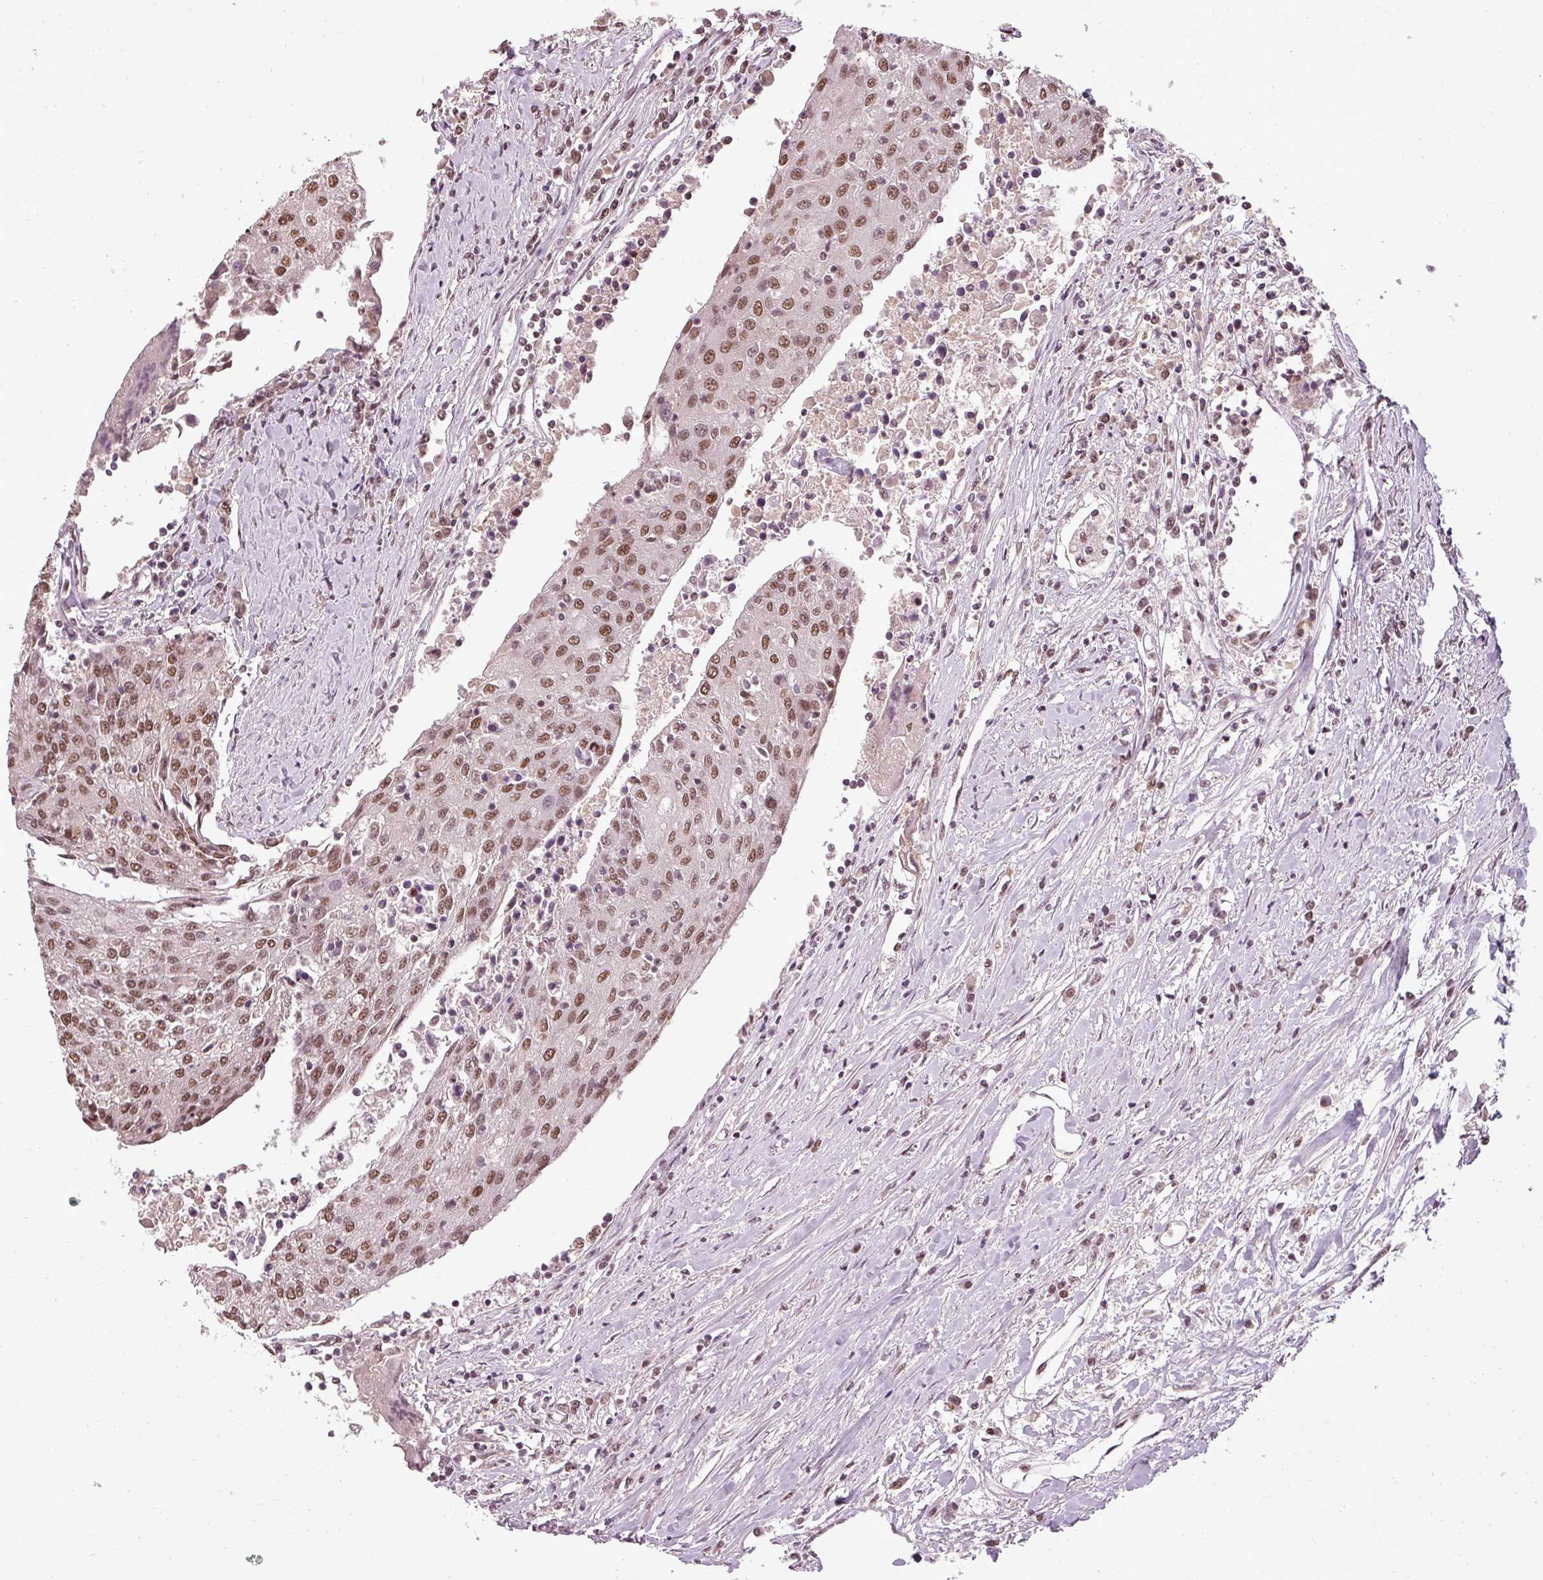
{"staining": {"intensity": "moderate", "quantity": ">75%", "location": "nuclear"}, "tissue": "urothelial cancer", "cell_type": "Tumor cells", "image_type": "cancer", "snomed": [{"axis": "morphology", "description": "Urothelial carcinoma, High grade"}, {"axis": "topography", "description": "Urinary bladder"}], "caption": "Urothelial carcinoma (high-grade) tissue reveals moderate nuclear positivity in about >75% of tumor cells (brown staining indicates protein expression, while blue staining denotes nuclei).", "gene": "BCAS3", "patient": {"sex": "female", "age": 85}}